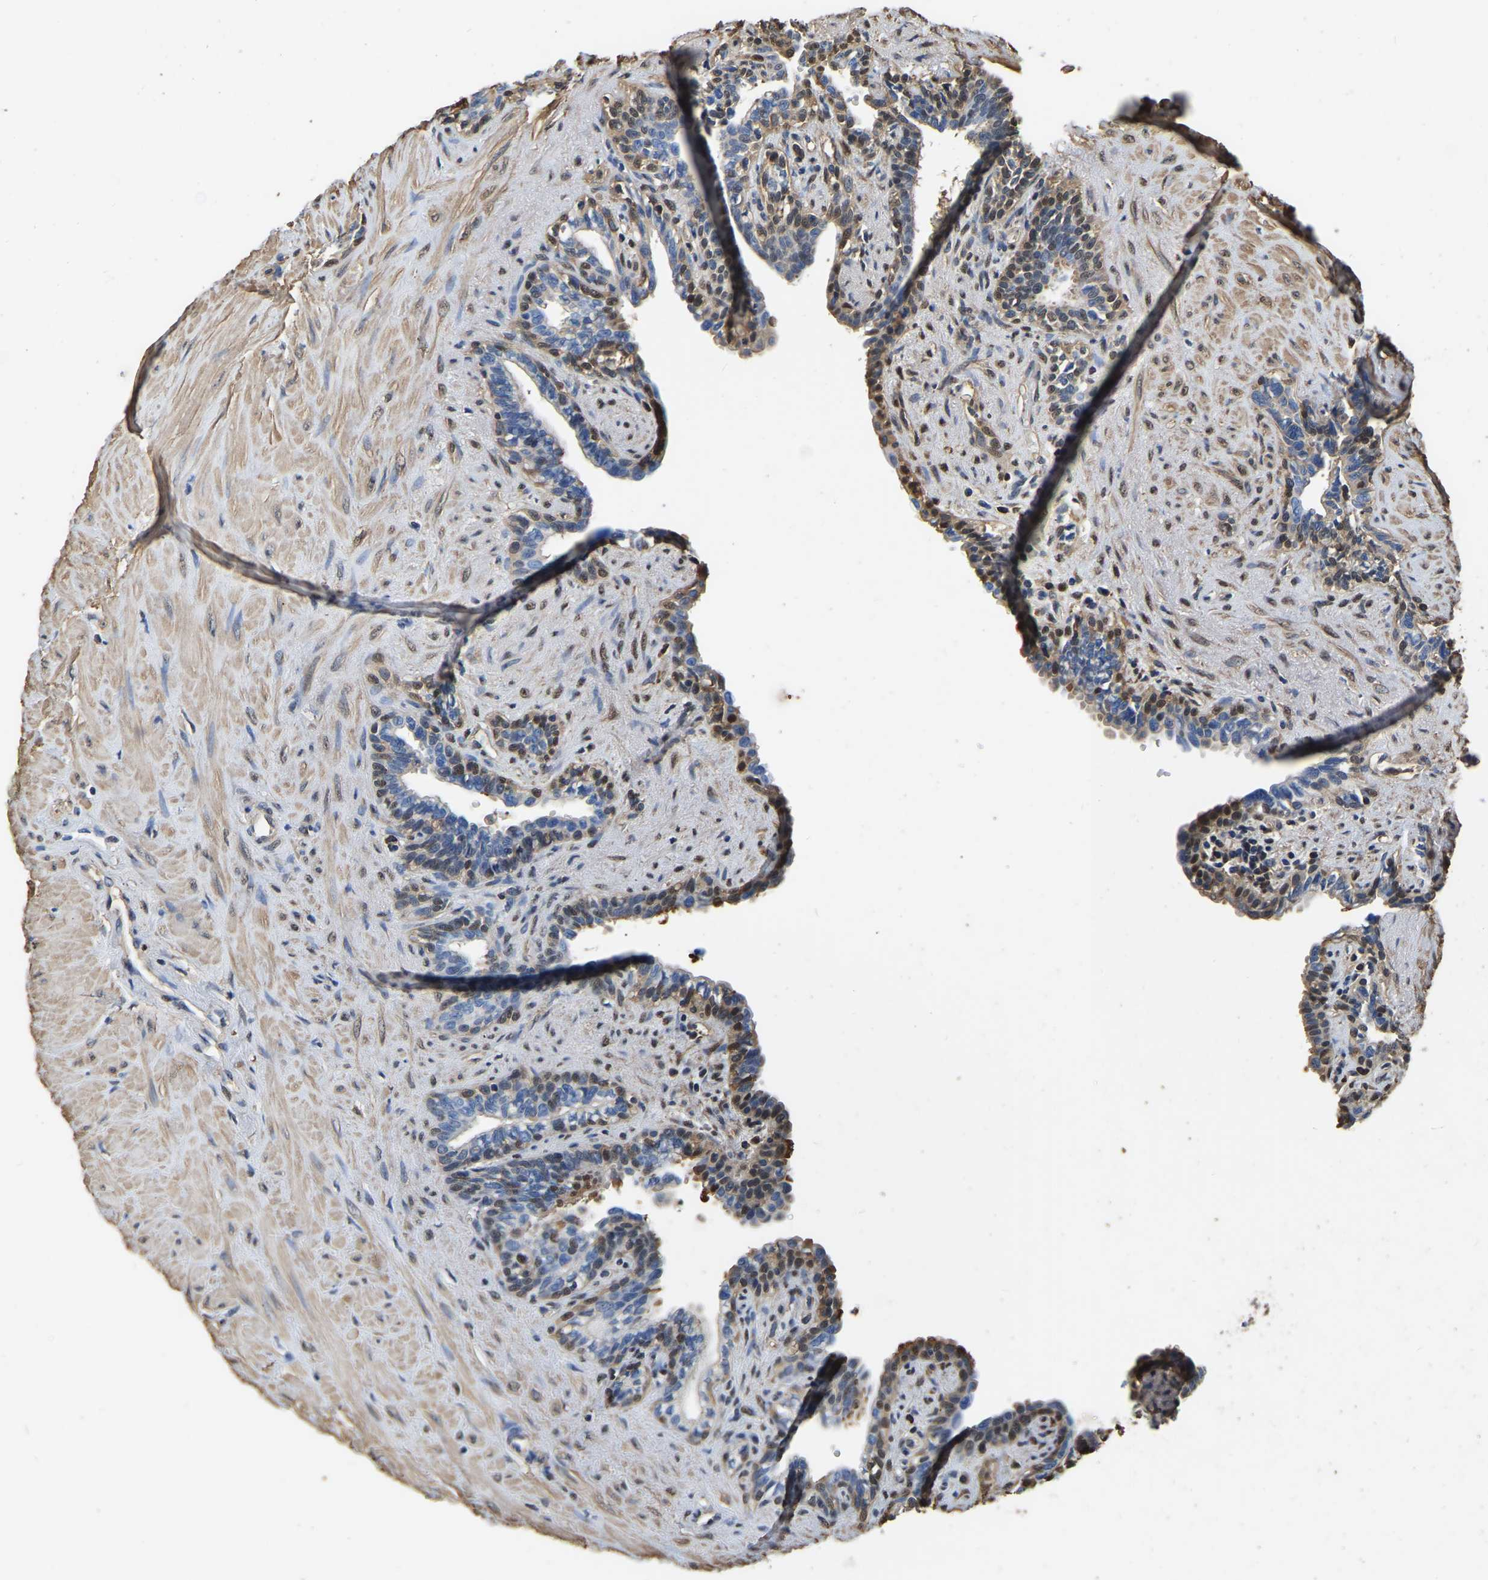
{"staining": {"intensity": "weak", "quantity": "25%-75%", "location": "cytoplasmic/membranous,nuclear"}, "tissue": "seminal vesicle", "cell_type": "Glandular cells", "image_type": "normal", "snomed": [{"axis": "morphology", "description": "Normal tissue, NOS"}, {"axis": "morphology", "description": "Adenocarcinoma, High grade"}, {"axis": "topography", "description": "Prostate"}, {"axis": "topography", "description": "Seminal veicle"}], "caption": "Glandular cells show low levels of weak cytoplasmic/membranous,nuclear positivity in approximately 25%-75% of cells in benign seminal vesicle.", "gene": "LDHB", "patient": {"sex": "male", "age": 55}}